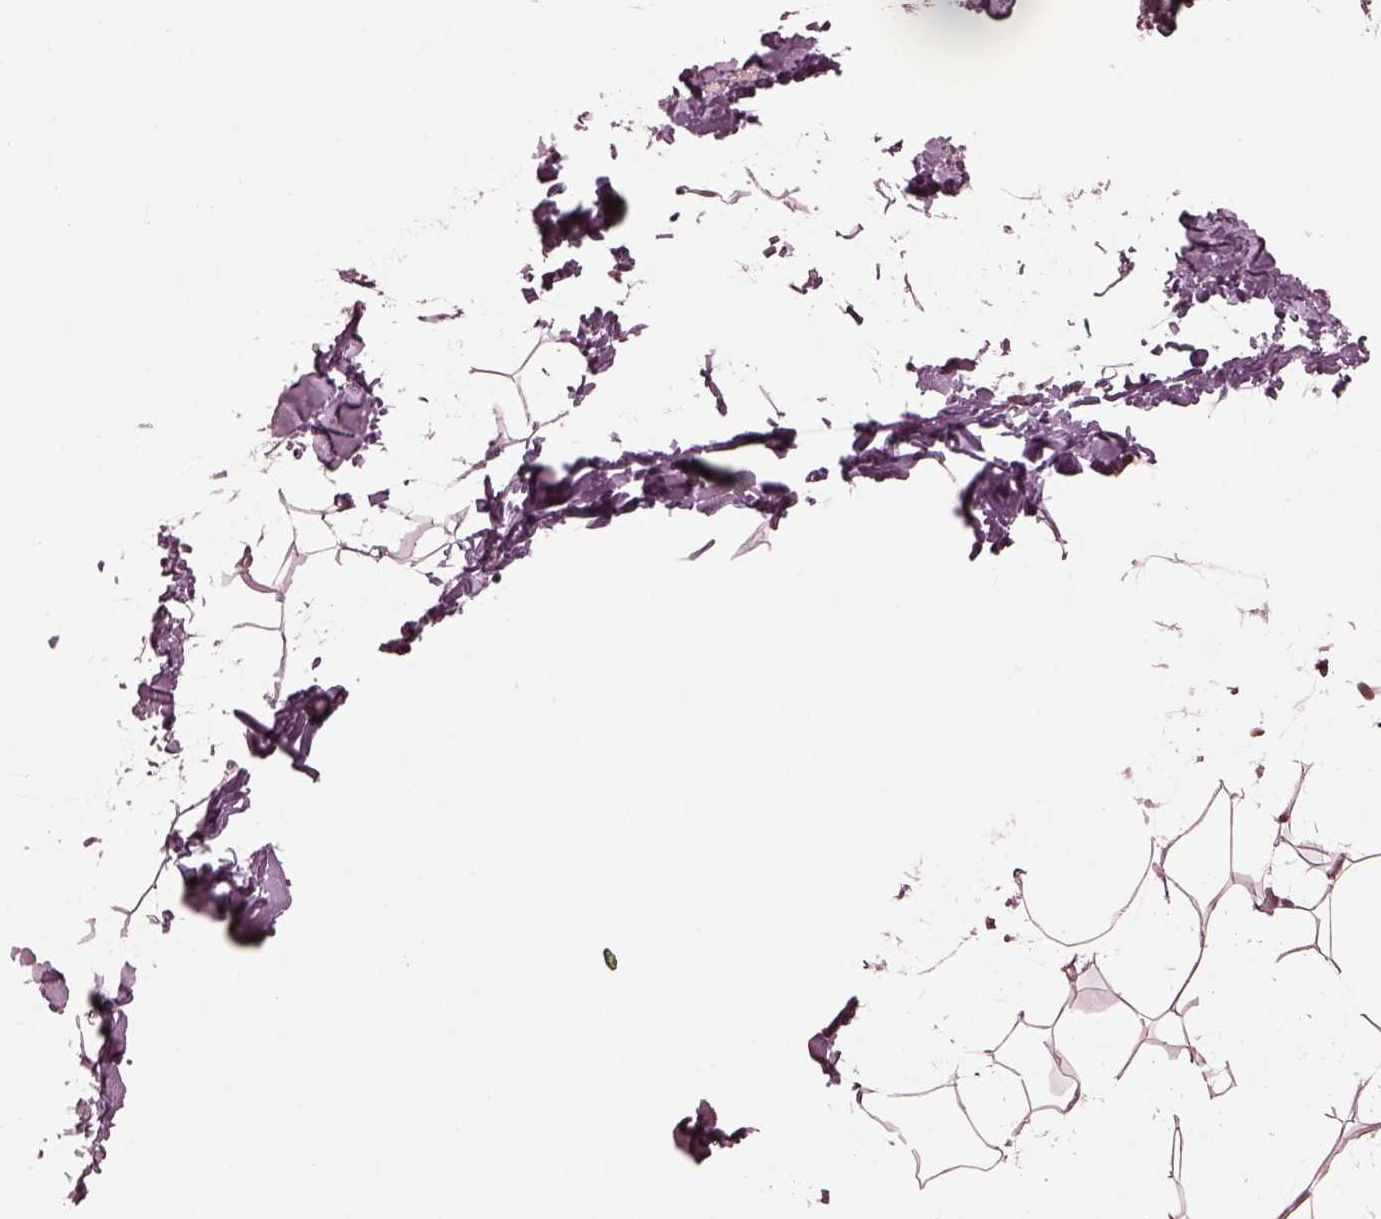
{"staining": {"intensity": "negative", "quantity": "none", "location": "none"}, "tissue": "breast", "cell_type": "Adipocytes", "image_type": "normal", "snomed": [{"axis": "morphology", "description": "Normal tissue, NOS"}, {"axis": "topography", "description": "Breast"}], "caption": "Photomicrograph shows no protein positivity in adipocytes of normal breast.", "gene": "TRIB3", "patient": {"sex": "female", "age": 32}}